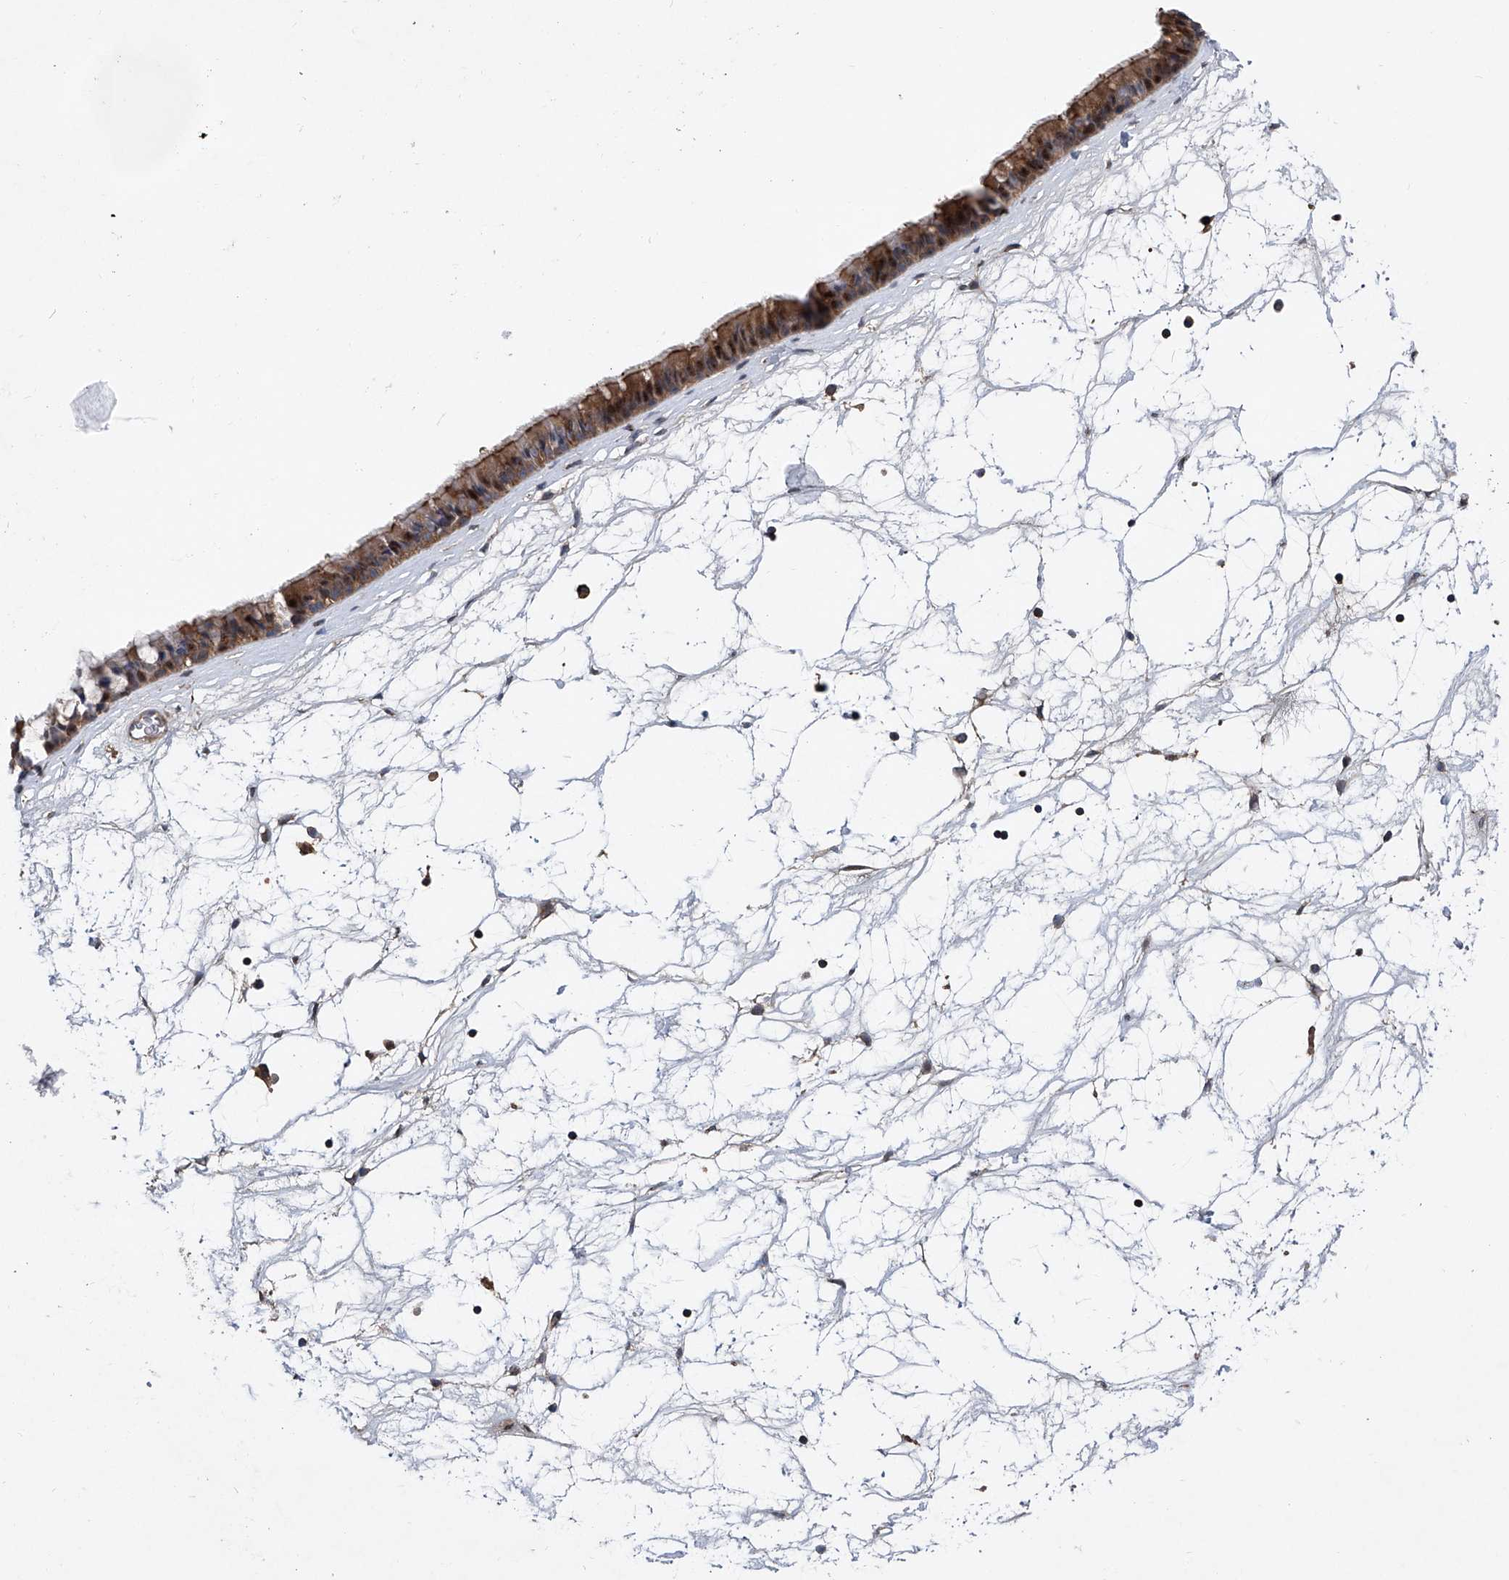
{"staining": {"intensity": "strong", "quantity": ">75%", "location": "cytoplasmic/membranous,nuclear"}, "tissue": "nasopharynx", "cell_type": "Respiratory epithelial cells", "image_type": "normal", "snomed": [{"axis": "morphology", "description": "Normal tissue, NOS"}, {"axis": "topography", "description": "Nasopharynx"}], "caption": "Immunohistochemistry (IHC) (DAB (3,3'-diaminobenzidine)) staining of normal nasopharynx displays strong cytoplasmic/membranous,nuclear protein expression in approximately >75% of respiratory epithelial cells.", "gene": "SMAP1", "patient": {"sex": "male", "age": 64}}